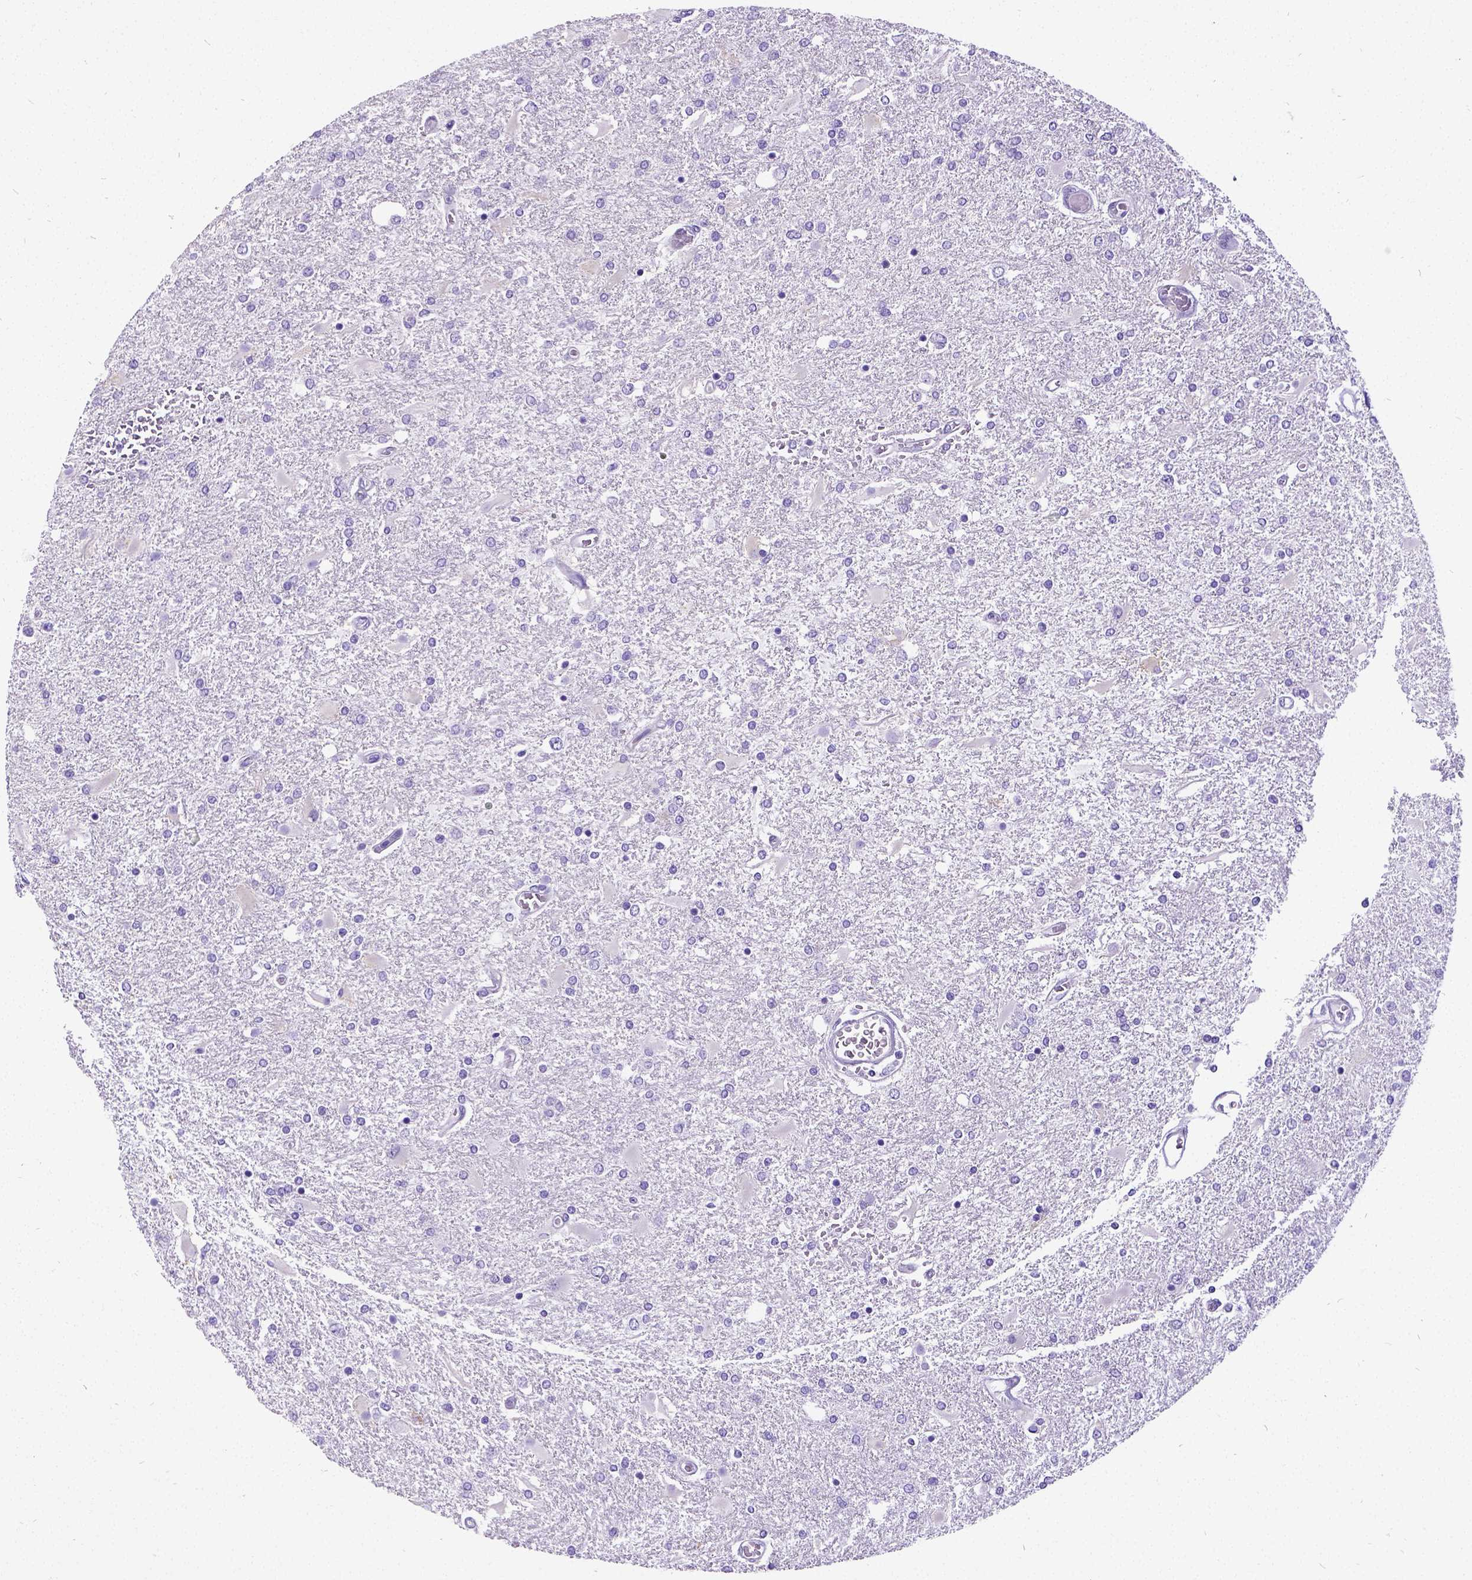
{"staining": {"intensity": "negative", "quantity": "none", "location": "none"}, "tissue": "glioma", "cell_type": "Tumor cells", "image_type": "cancer", "snomed": [{"axis": "morphology", "description": "Glioma, malignant, High grade"}, {"axis": "topography", "description": "Cerebral cortex"}], "caption": "The micrograph reveals no significant positivity in tumor cells of high-grade glioma (malignant). (Brightfield microscopy of DAB immunohistochemistry (IHC) at high magnification).", "gene": "SATB2", "patient": {"sex": "male", "age": 79}}